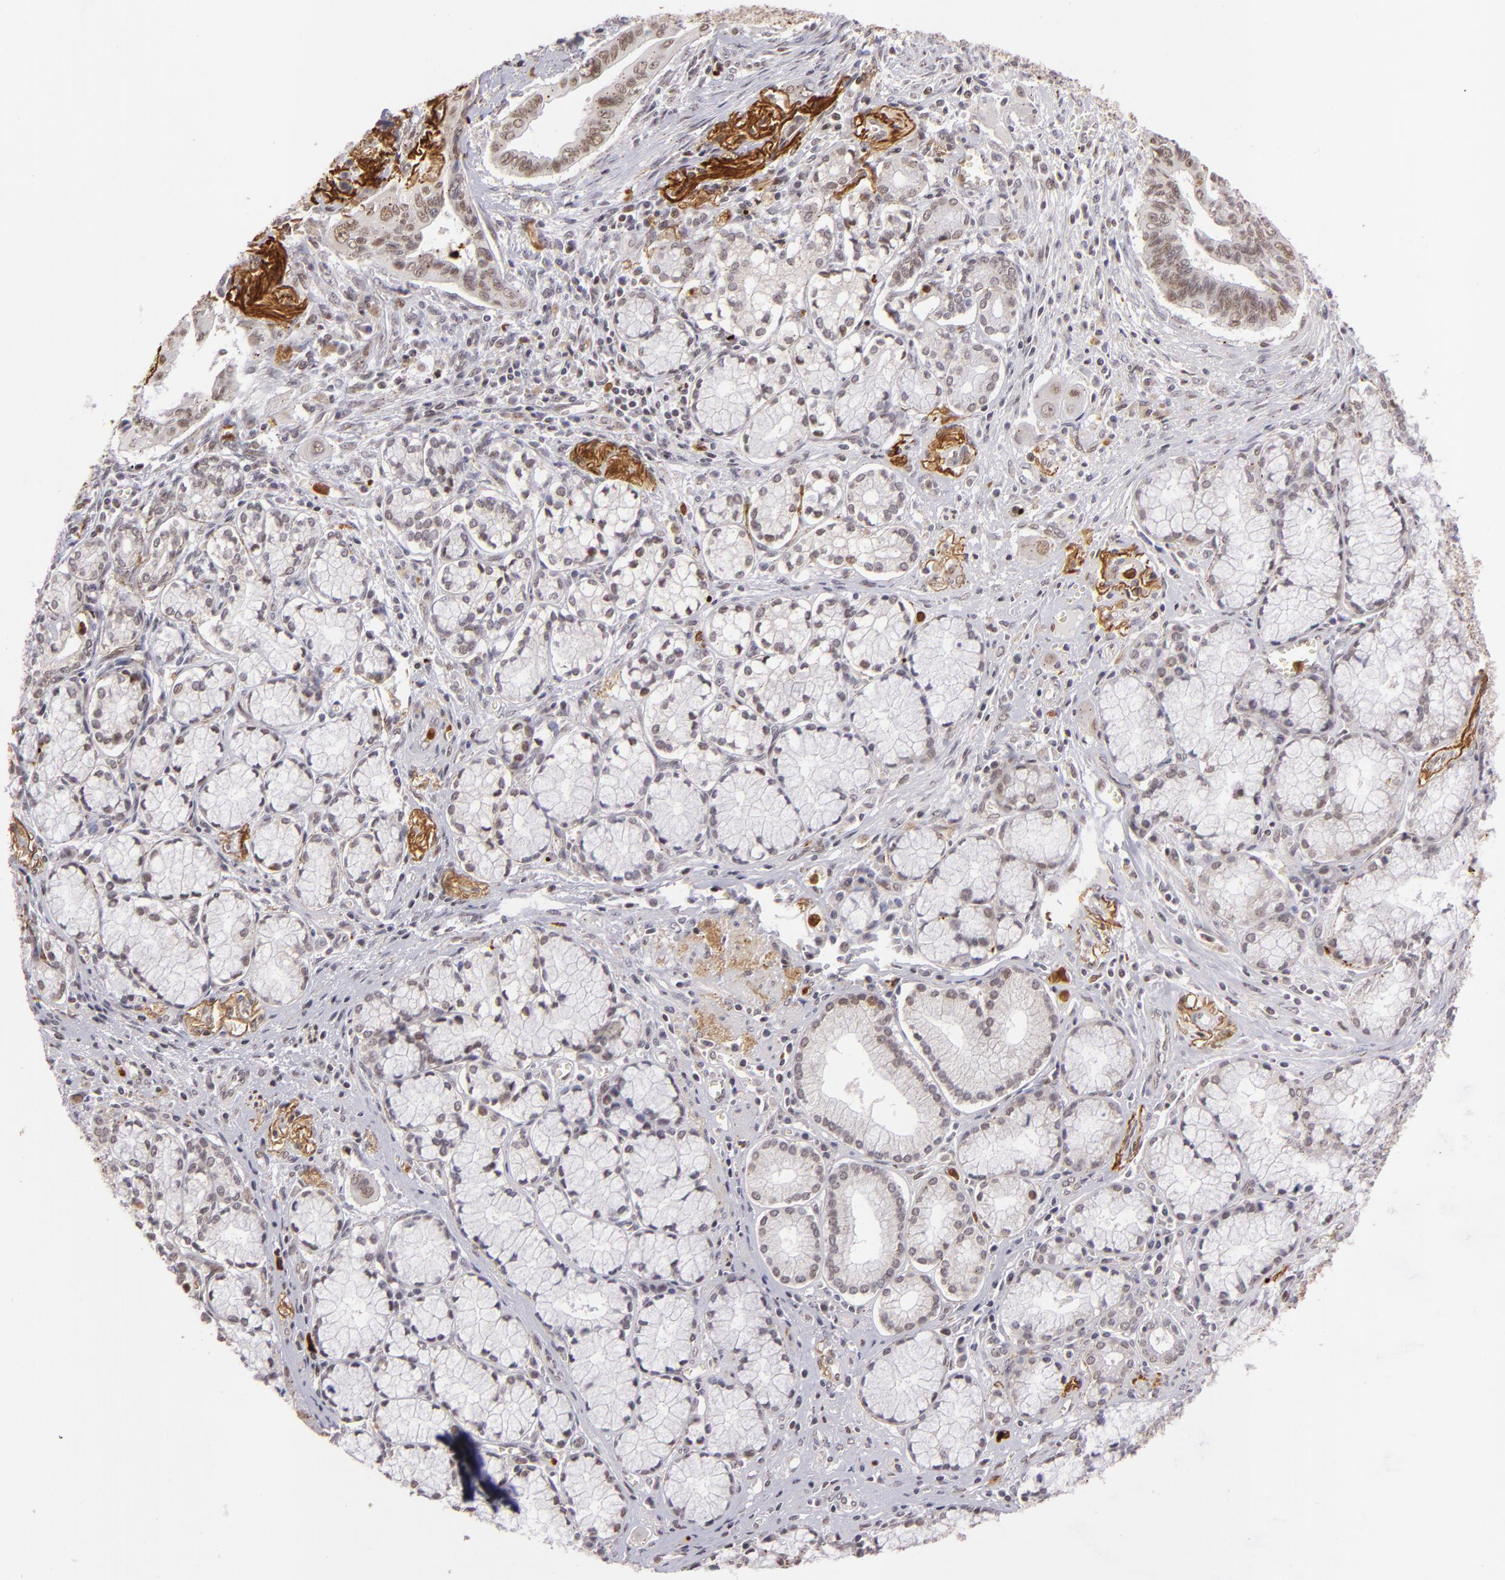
{"staining": {"intensity": "negative", "quantity": "none", "location": "none"}, "tissue": "pancreatic cancer", "cell_type": "Tumor cells", "image_type": "cancer", "snomed": [{"axis": "morphology", "description": "Adenocarcinoma, NOS"}, {"axis": "topography", "description": "Pancreas"}], "caption": "Protein analysis of adenocarcinoma (pancreatic) demonstrates no significant expression in tumor cells. (DAB immunohistochemistry, high magnification).", "gene": "RXRG", "patient": {"sex": "male", "age": 77}}